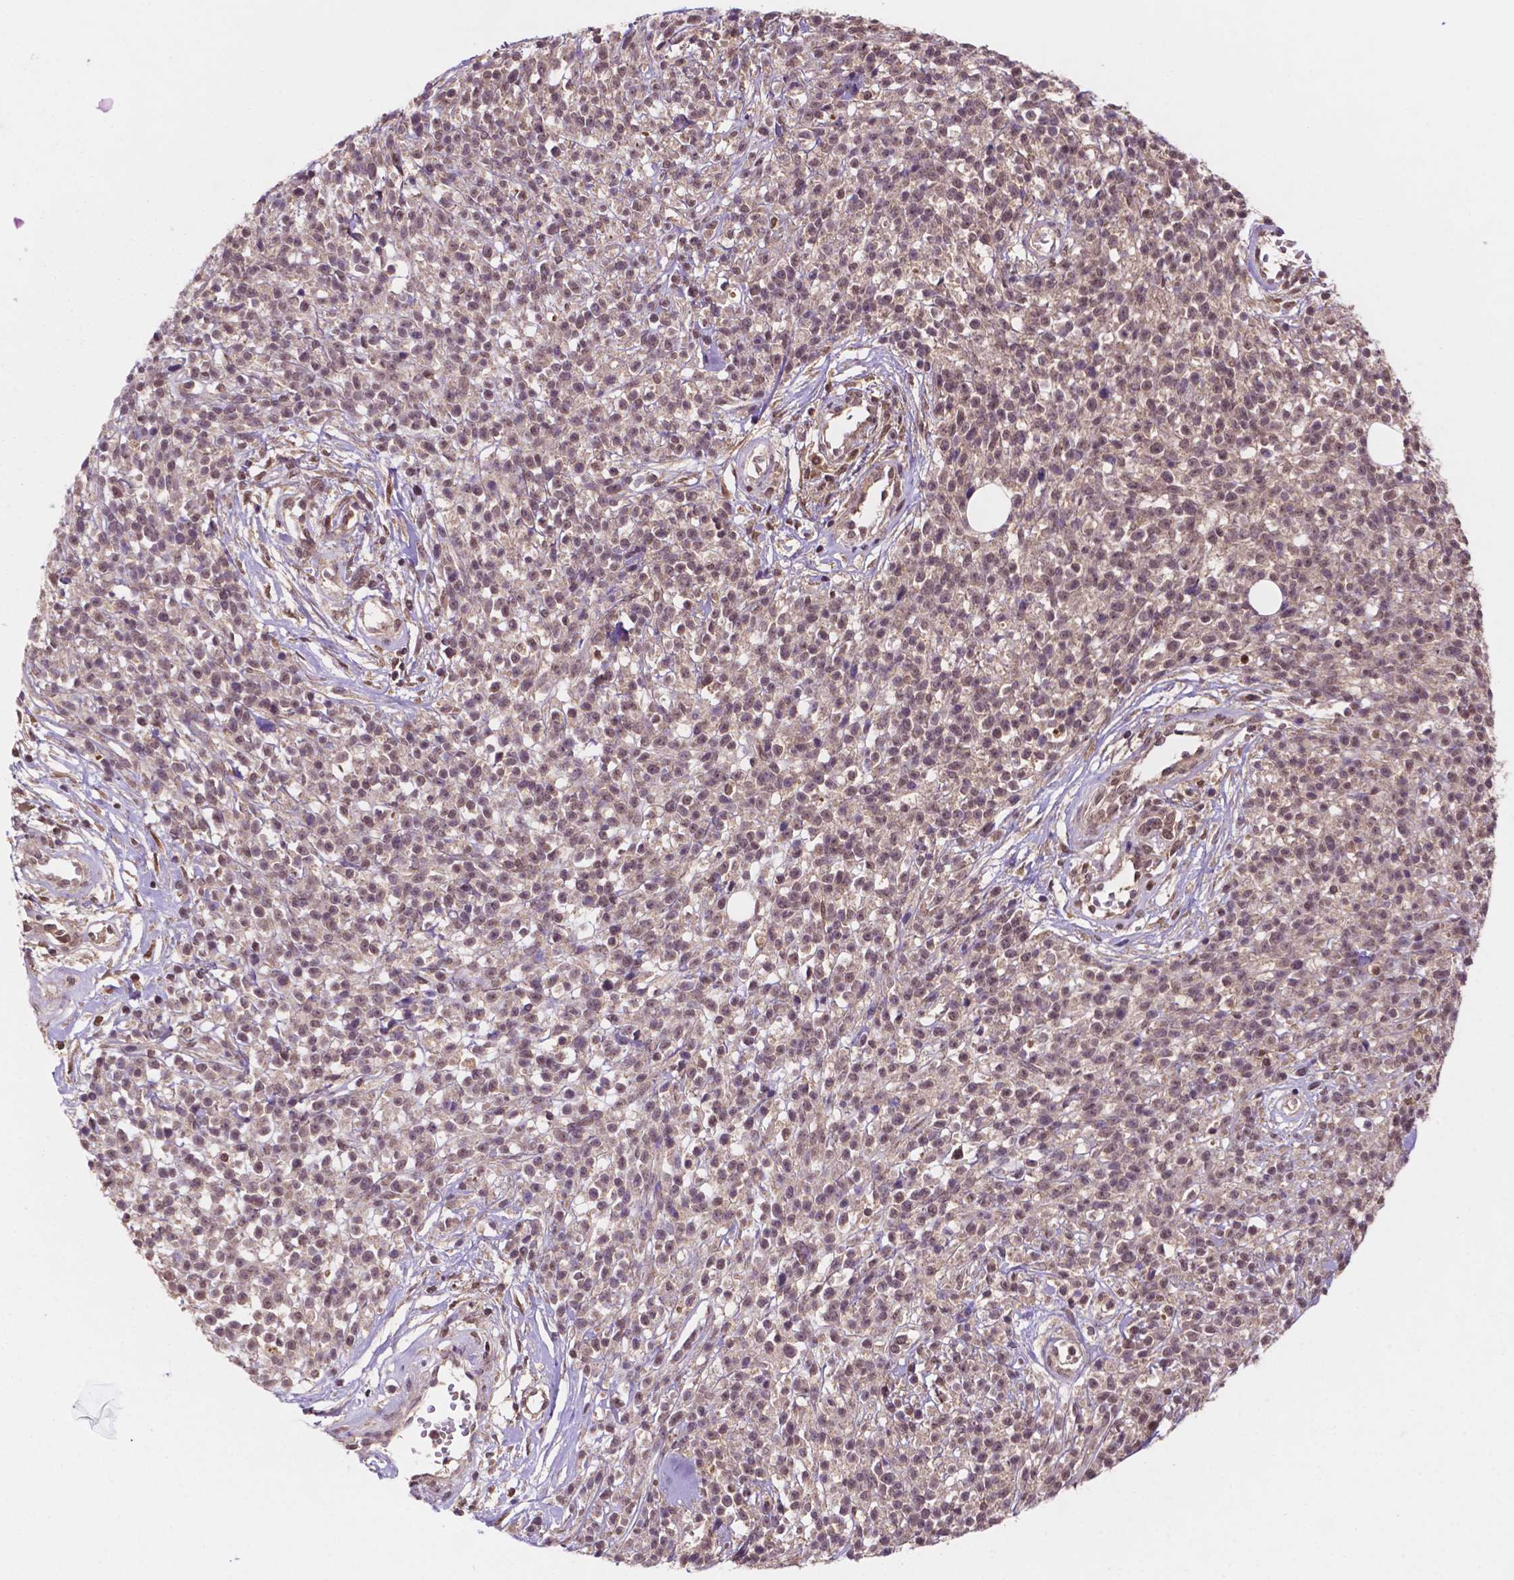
{"staining": {"intensity": "weak", "quantity": ">75%", "location": "nuclear"}, "tissue": "melanoma", "cell_type": "Tumor cells", "image_type": "cancer", "snomed": [{"axis": "morphology", "description": "Malignant melanoma, NOS"}, {"axis": "topography", "description": "Skin"}, {"axis": "topography", "description": "Skin of trunk"}], "caption": "Protein positivity by immunohistochemistry (IHC) exhibits weak nuclear positivity in about >75% of tumor cells in malignant melanoma.", "gene": "UBE2L6", "patient": {"sex": "male", "age": 74}}